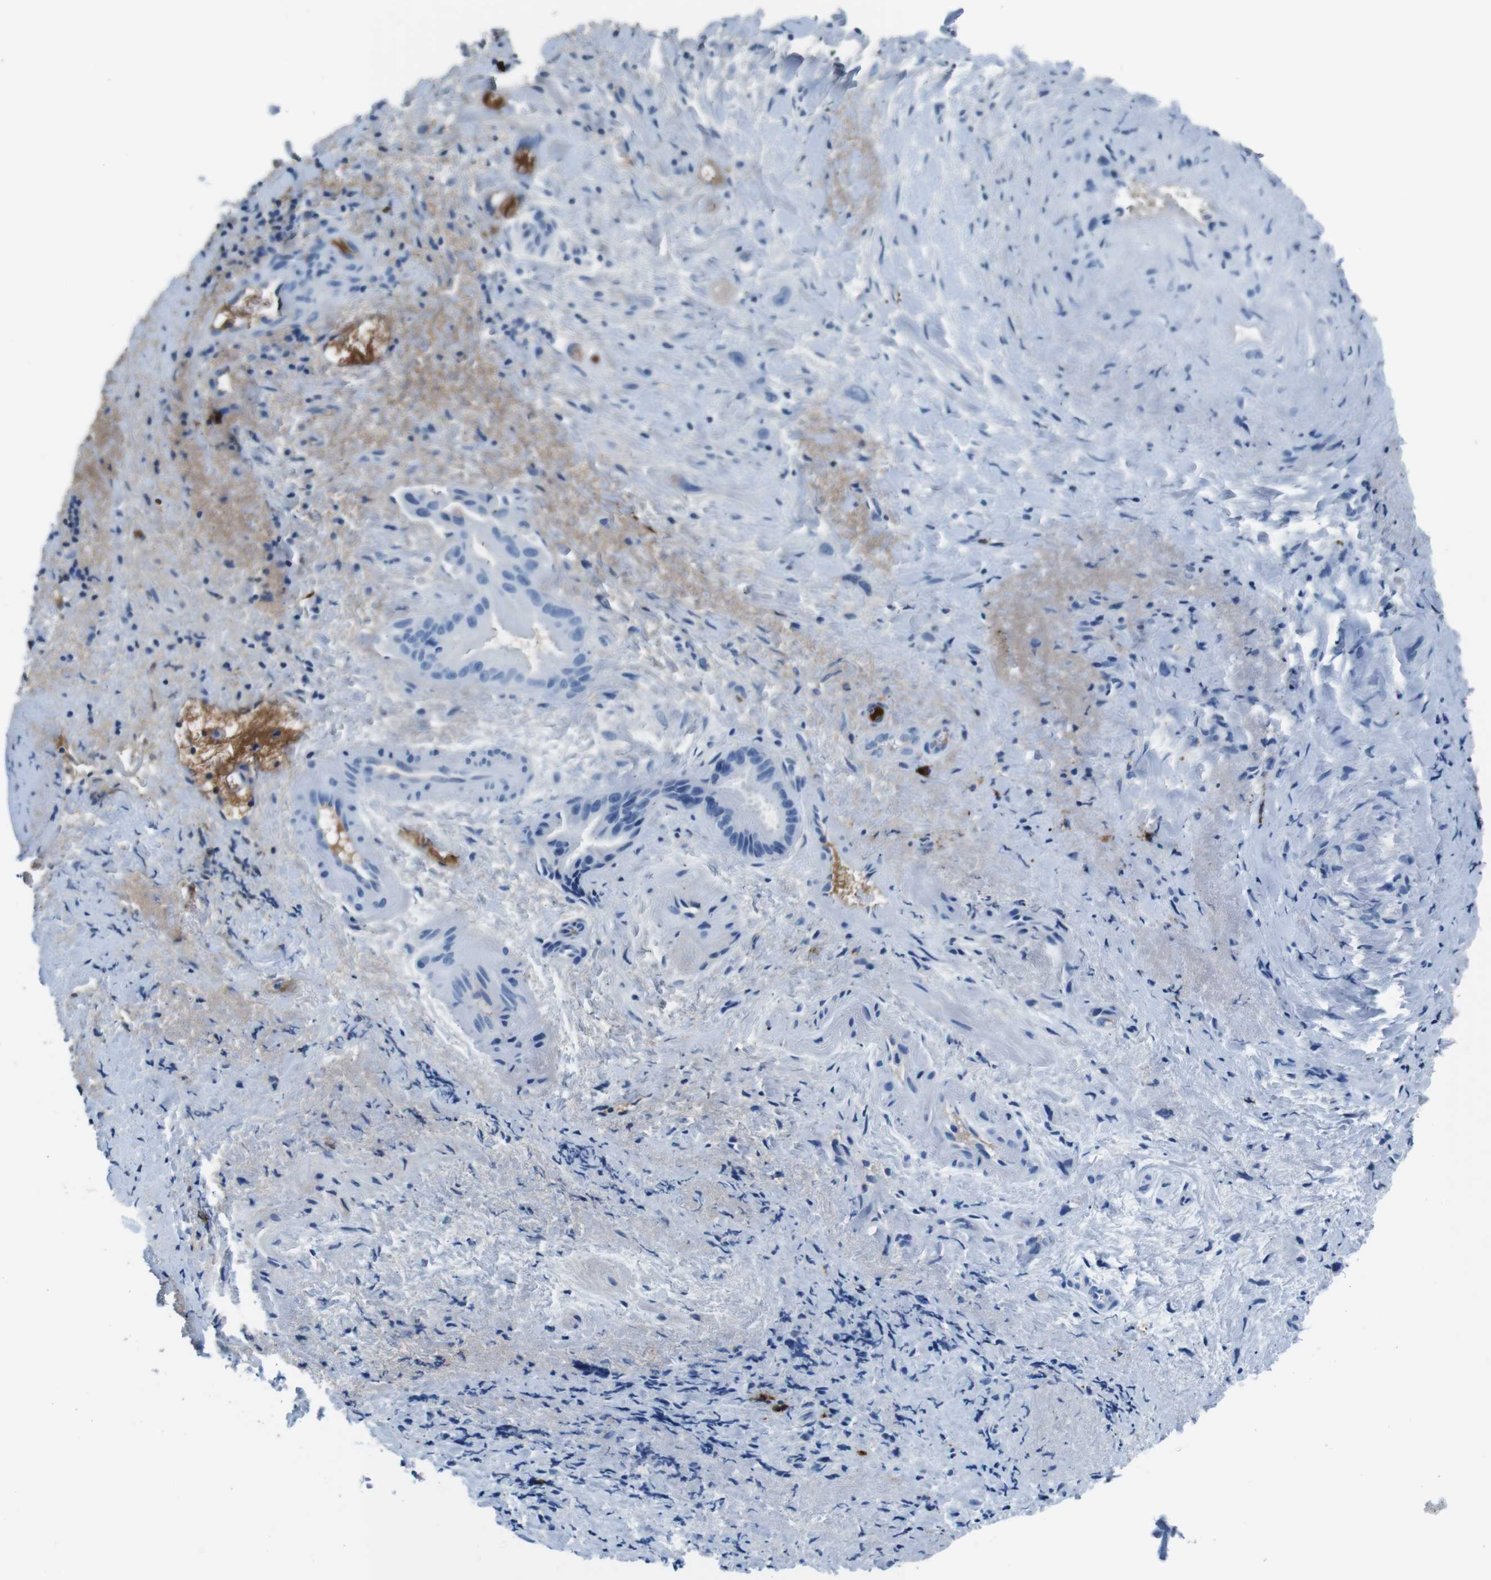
{"staining": {"intensity": "negative", "quantity": "none", "location": "none"}, "tissue": "liver cancer", "cell_type": "Tumor cells", "image_type": "cancer", "snomed": [{"axis": "morphology", "description": "Cholangiocarcinoma"}, {"axis": "topography", "description": "Liver"}], "caption": "The immunohistochemistry histopathology image has no significant expression in tumor cells of liver cancer tissue.", "gene": "IGKC", "patient": {"sex": "female", "age": 65}}